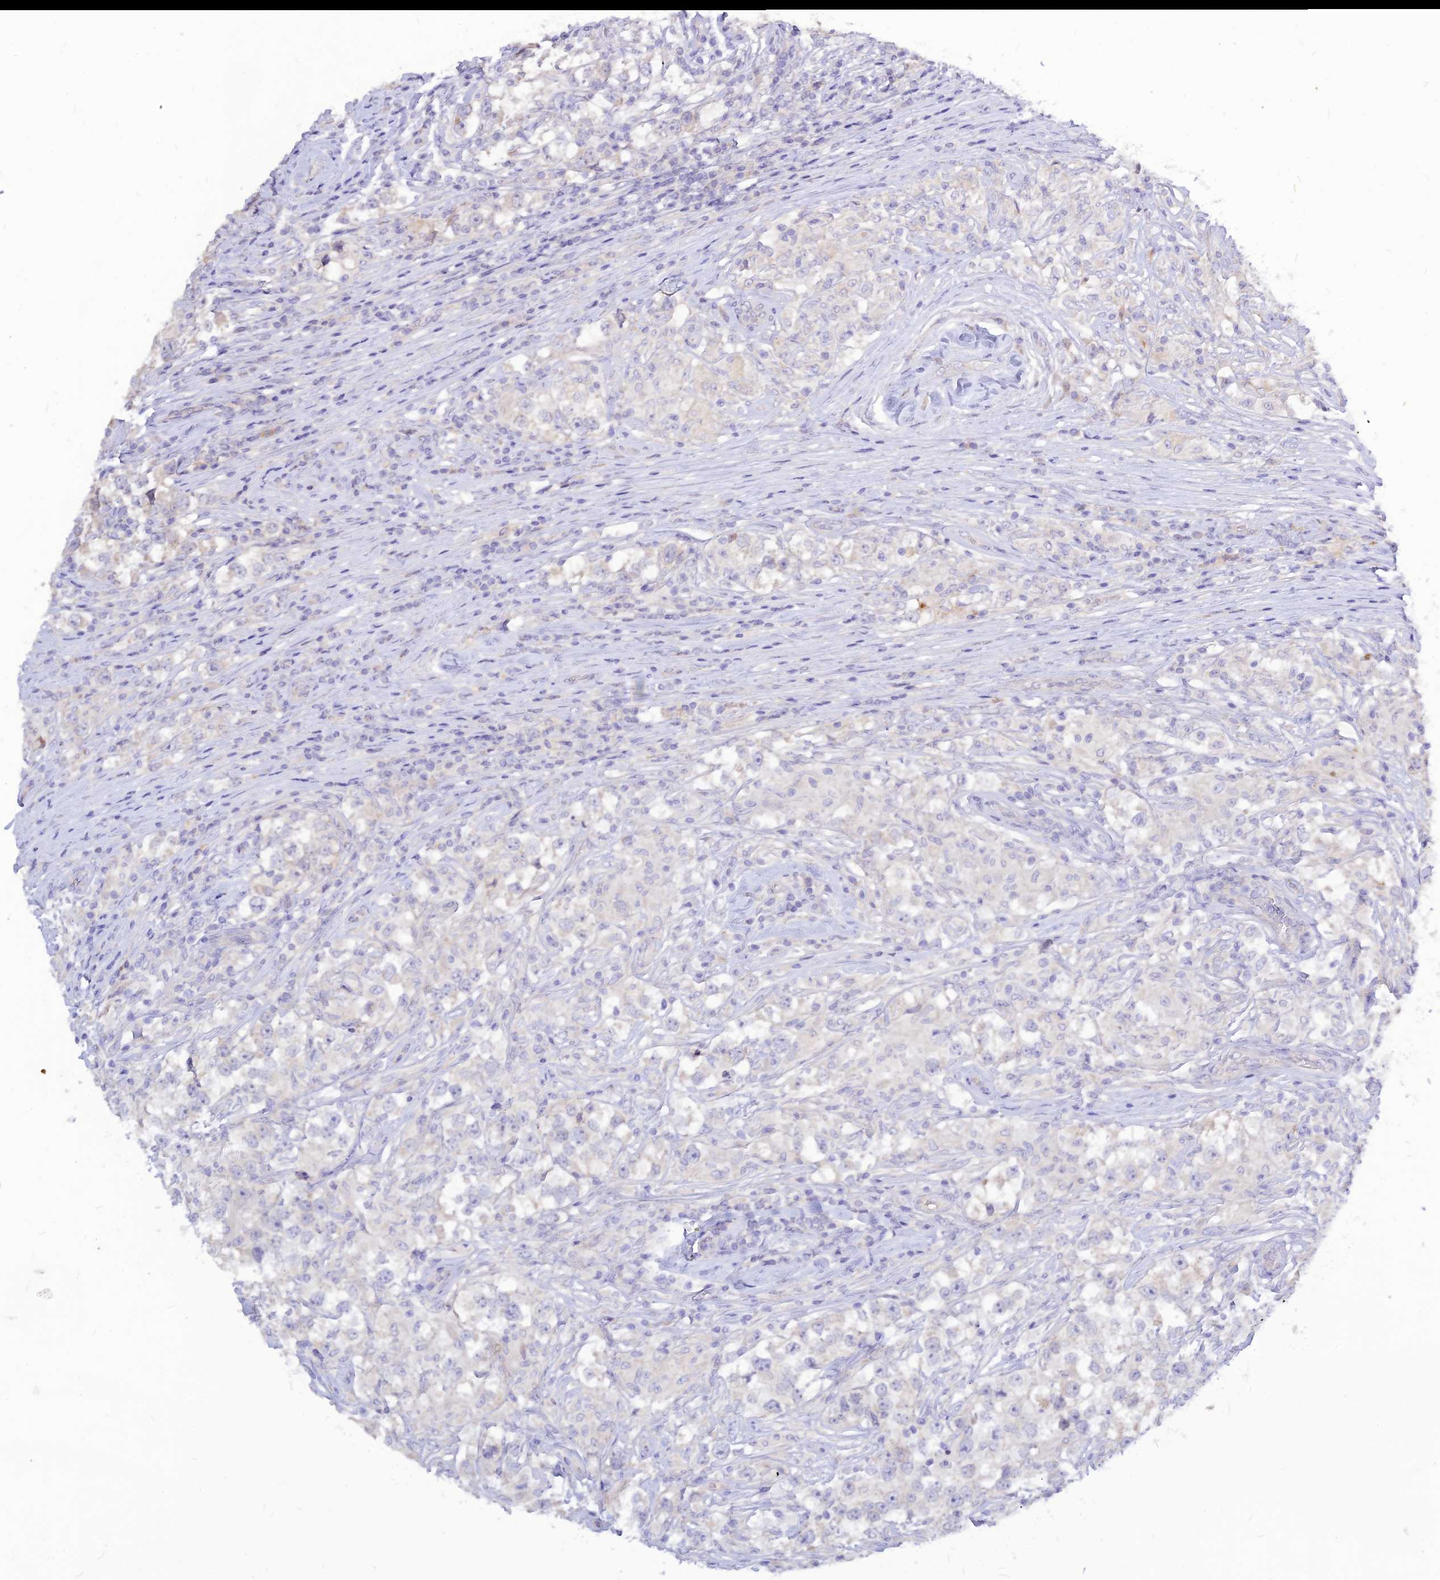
{"staining": {"intensity": "negative", "quantity": "none", "location": "none"}, "tissue": "testis cancer", "cell_type": "Tumor cells", "image_type": "cancer", "snomed": [{"axis": "morphology", "description": "Seminoma, NOS"}, {"axis": "topography", "description": "Testis"}], "caption": "IHC photomicrograph of neoplastic tissue: human testis cancer stained with DAB (3,3'-diaminobenzidine) shows no significant protein positivity in tumor cells.", "gene": "CZIB", "patient": {"sex": "male", "age": 46}}